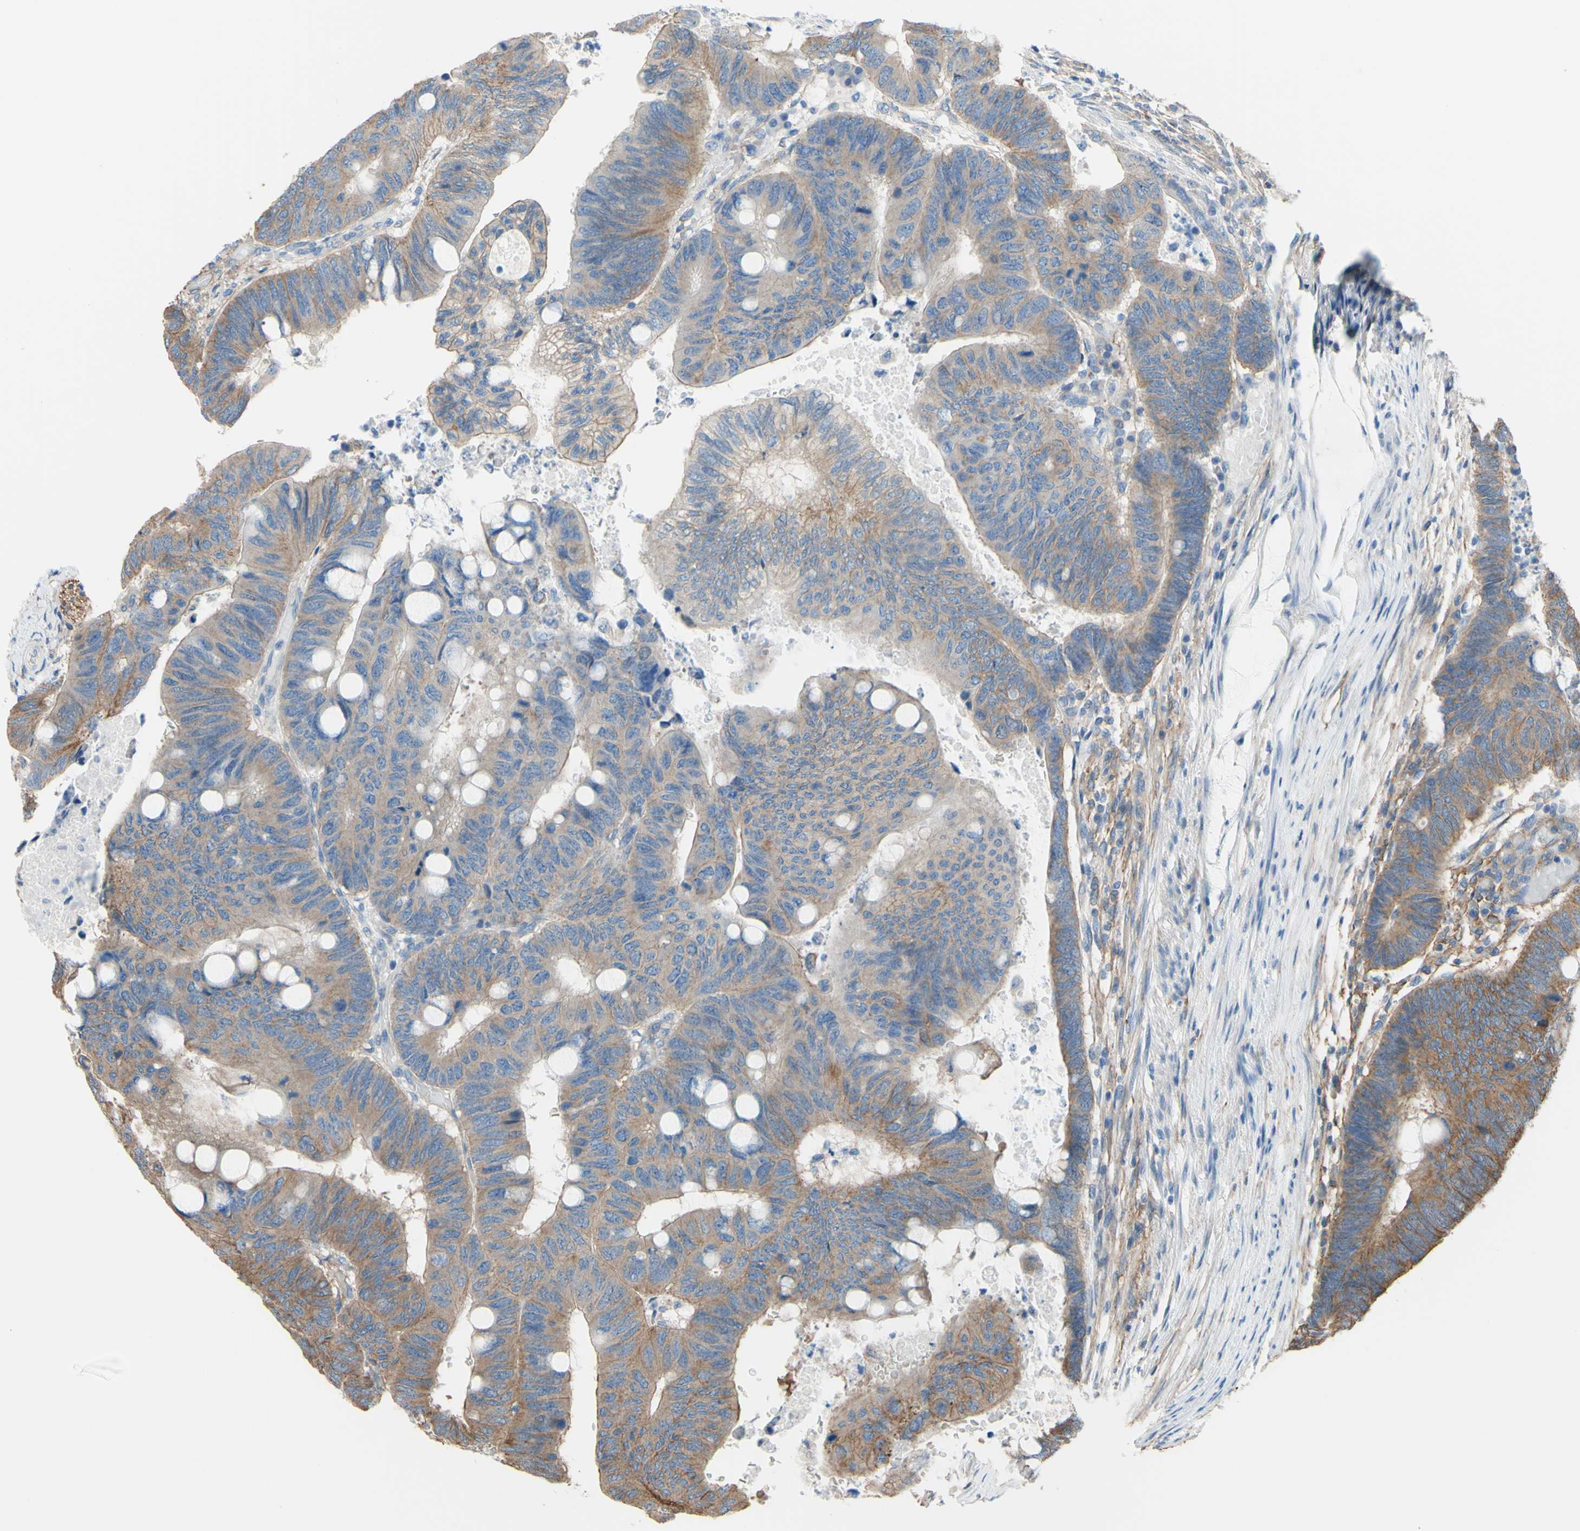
{"staining": {"intensity": "moderate", "quantity": ">75%", "location": "cytoplasmic/membranous"}, "tissue": "colorectal cancer", "cell_type": "Tumor cells", "image_type": "cancer", "snomed": [{"axis": "morphology", "description": "Normal tissue, NOS"}, {"axis": "morphology", "description": "Adenocarcinoma, NOS"}, {"axis": "topography", "description": "Rectum"}, {"axis": "topography", "description": "Peripheral nerve tissue"}], "caption": "The photomicrograph reveals a brown stain indicating the presence of a protein in the cytoplasmic/membranous of tumor cells in colorectal cancer.", "gene": "ADD1", "patient": {"sex": "male", "age": 92}}